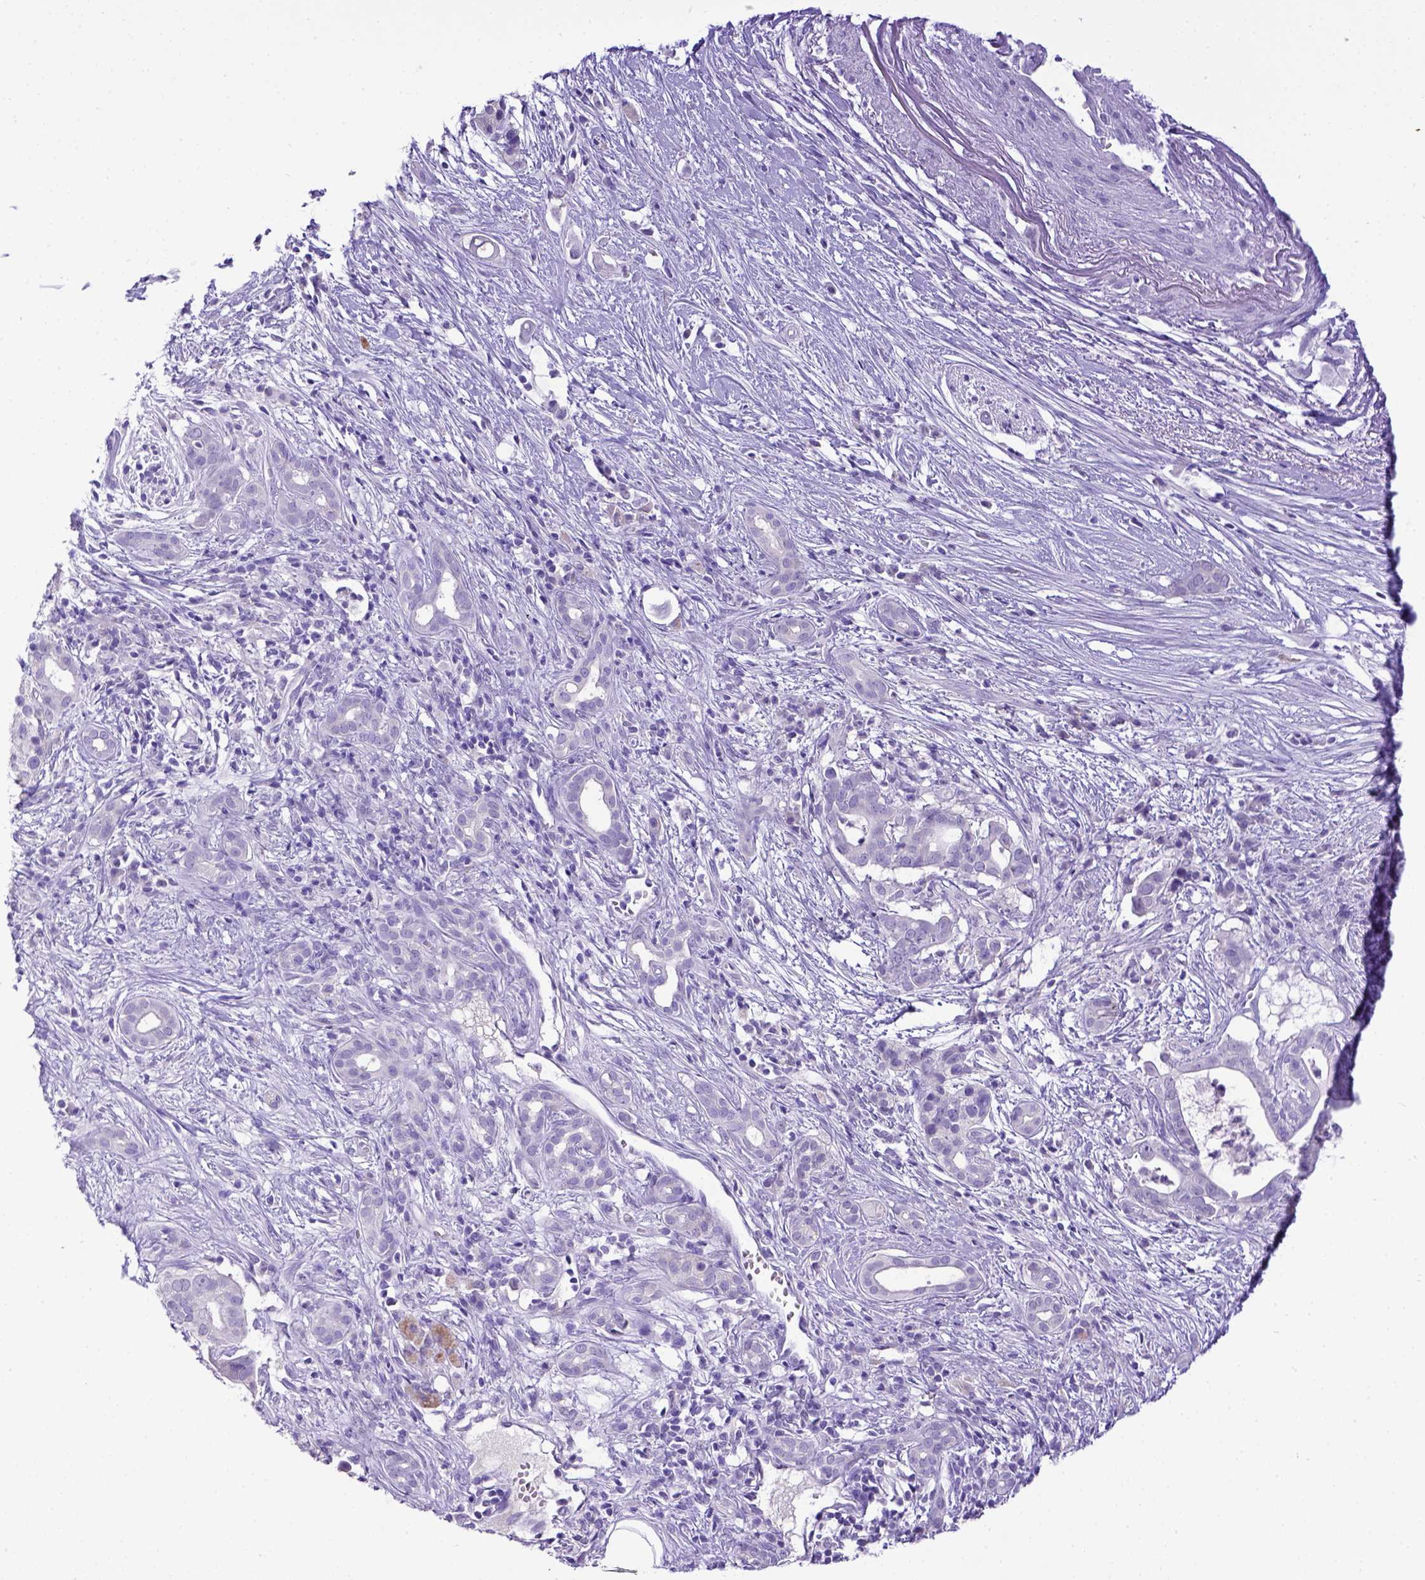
{"staining": {"intensity": "weak", "quantity": "<25%", "location": "cytoplasmic/membranous"}, "tissue": "pancreatic cancer", "cell_type": "Tumor cells", "image_type": "cancer", "snomed": [{"axis": "morphology", "description": "Adenocarcinoma, NOS"}, {"axis": "topography", "description": "Pancreas"}], "caption": "Tumor cells are negative for brown protein staining in pancreatic cancer (adenocarcinoma). Nuclei are stained in blue.", "gene": "ESR1", "patient": {"sex": "male", "age": 61}}